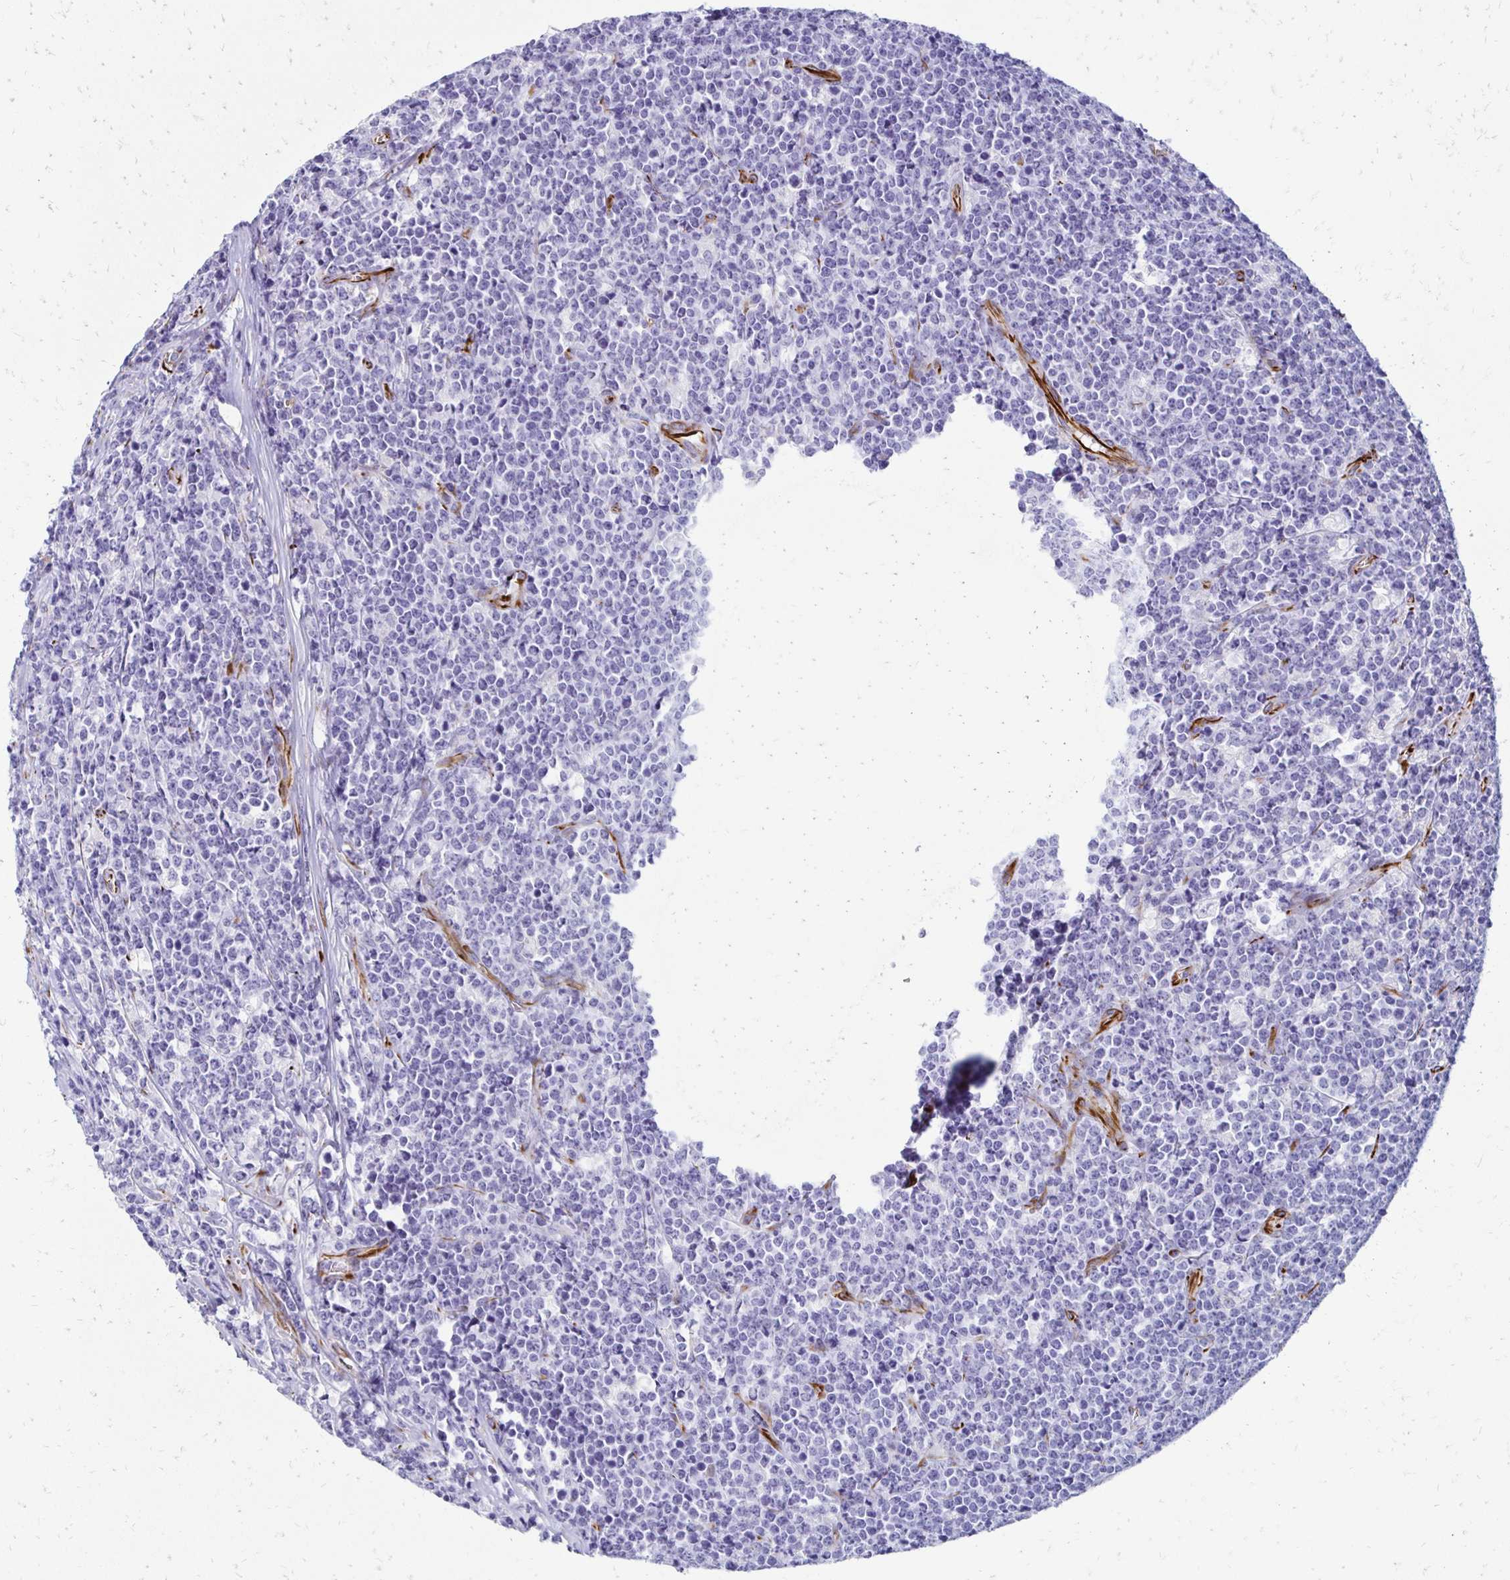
{"staining": {"intensity": "negative", "quantity": "none", "location": "none"}, "tissue": "lymphoma", "cell_type": "Tumor cells", "image_type": "cancer", "snomed": [{"axis": "morphology", "description": "Malignant lymphoma, non-Hodgkin's type, High grade"}, {"axis": "topography", "description": "Small intestine"}], "caption": "An immunohistochemistry (IHC) photomicrograph of malignant lymphoma, non-Hodgkin's type (high-grade) is shown. There is no staining in tumor cells of malignant lymphoma, non-Hodgkin's type (high-grade). (IHC, brightfield microscopy, high magnification).", "gene": "TMEM54", "patient": {"sex": "female", "age": 56}}